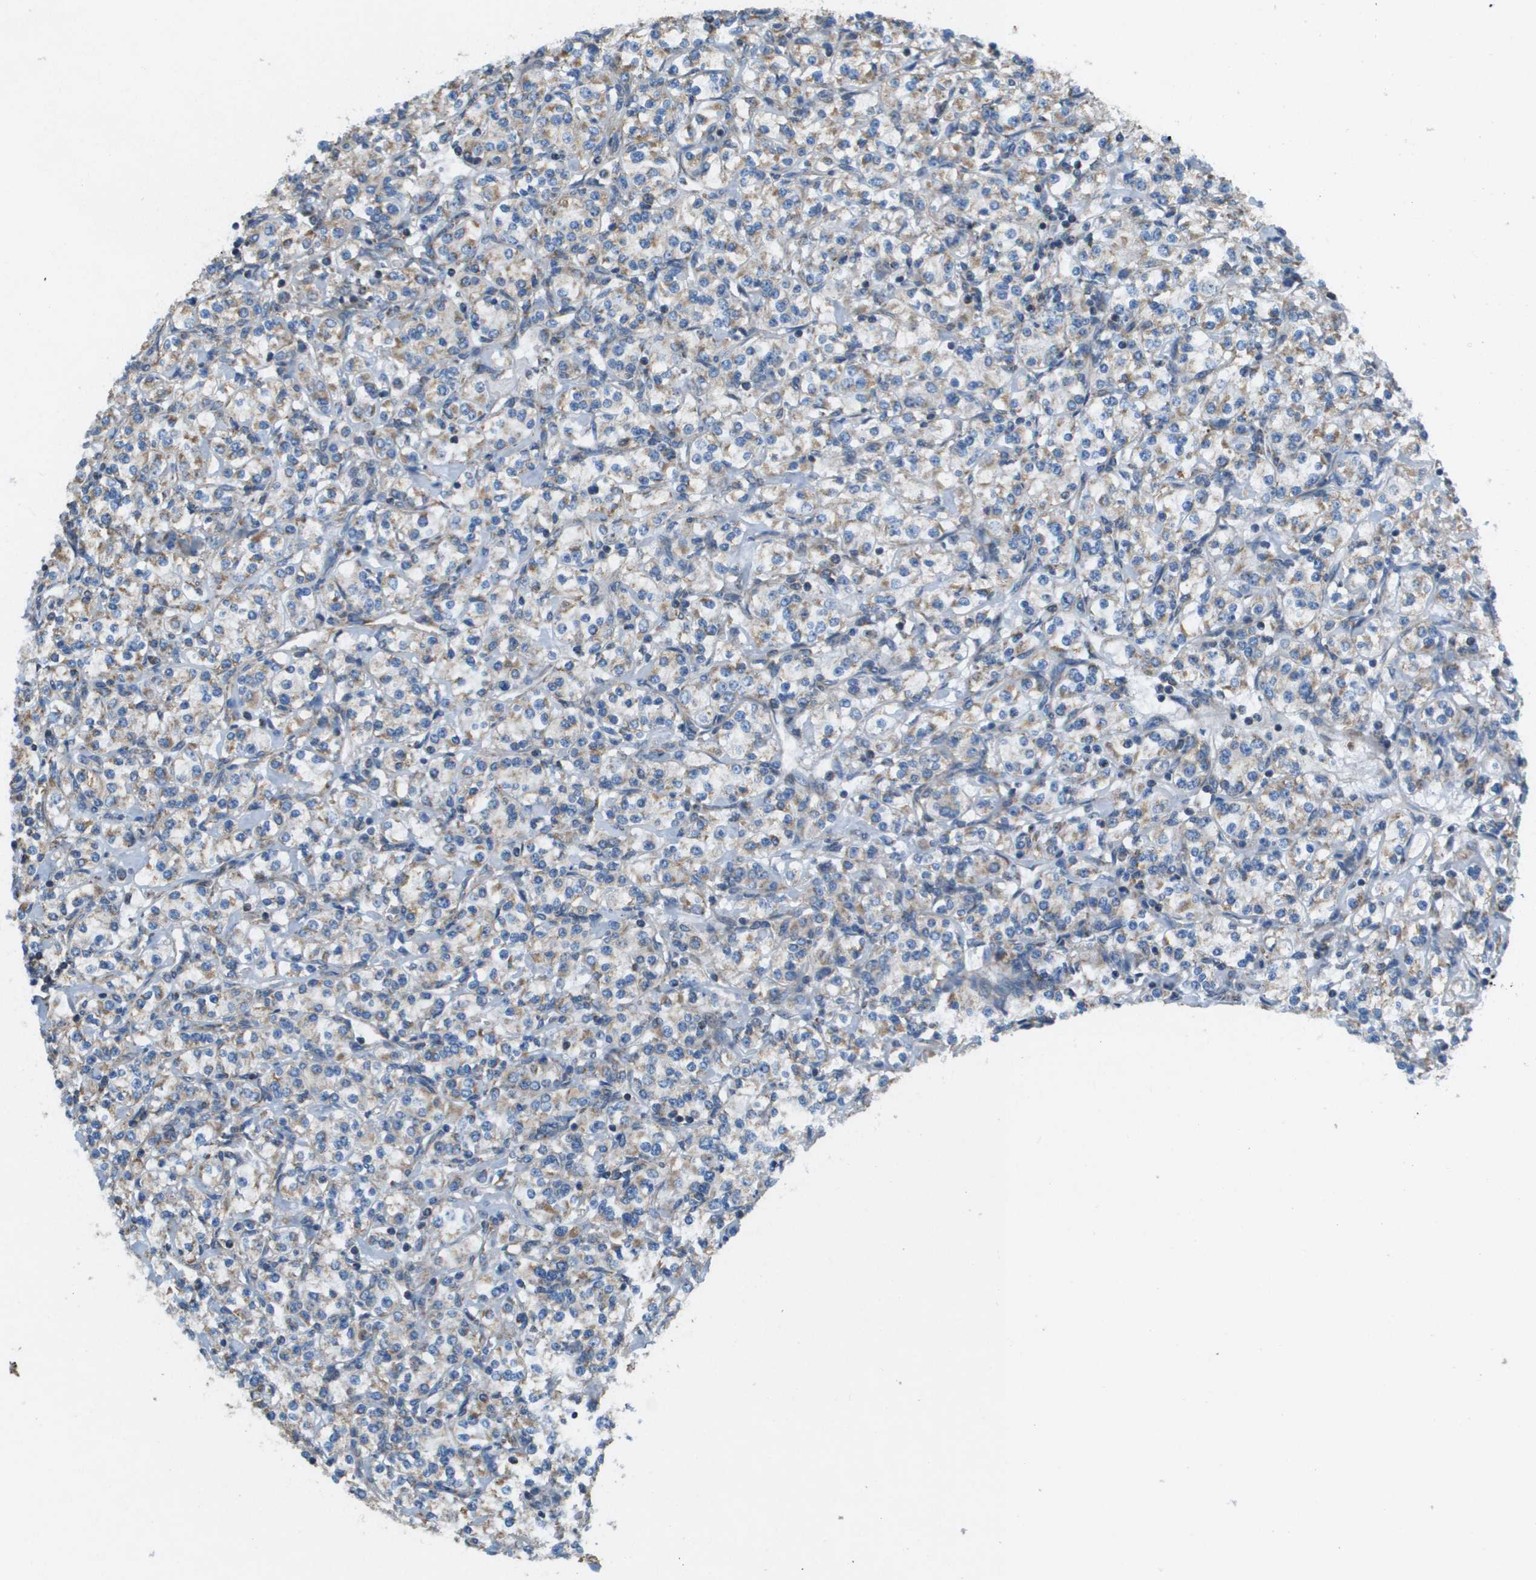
{"staining": {"intensity": "moderate", "quantity": "25%-75%", "location": "cytoplasmic/membranous"}, "tissue": "renal cancer", "cell_type": "Tumor cells", "image_type": "cancer", "snomed": [{"axis": "morphology", "description": "Adenocarcinoma, NOS"}, {"axis": "topography", "description": "Kidney"}], "caption": "Immunohistochemistry (IHC) (DAB (3,3'-diaminobenzidine)) staining of human adenocarcinoma (renal) shows moderate cytoplasmic/membranous protein expression in about 25%-75% of tumor cells.", "gene": "TAOK3", "patient": {"sex": "male", "age": 77}}